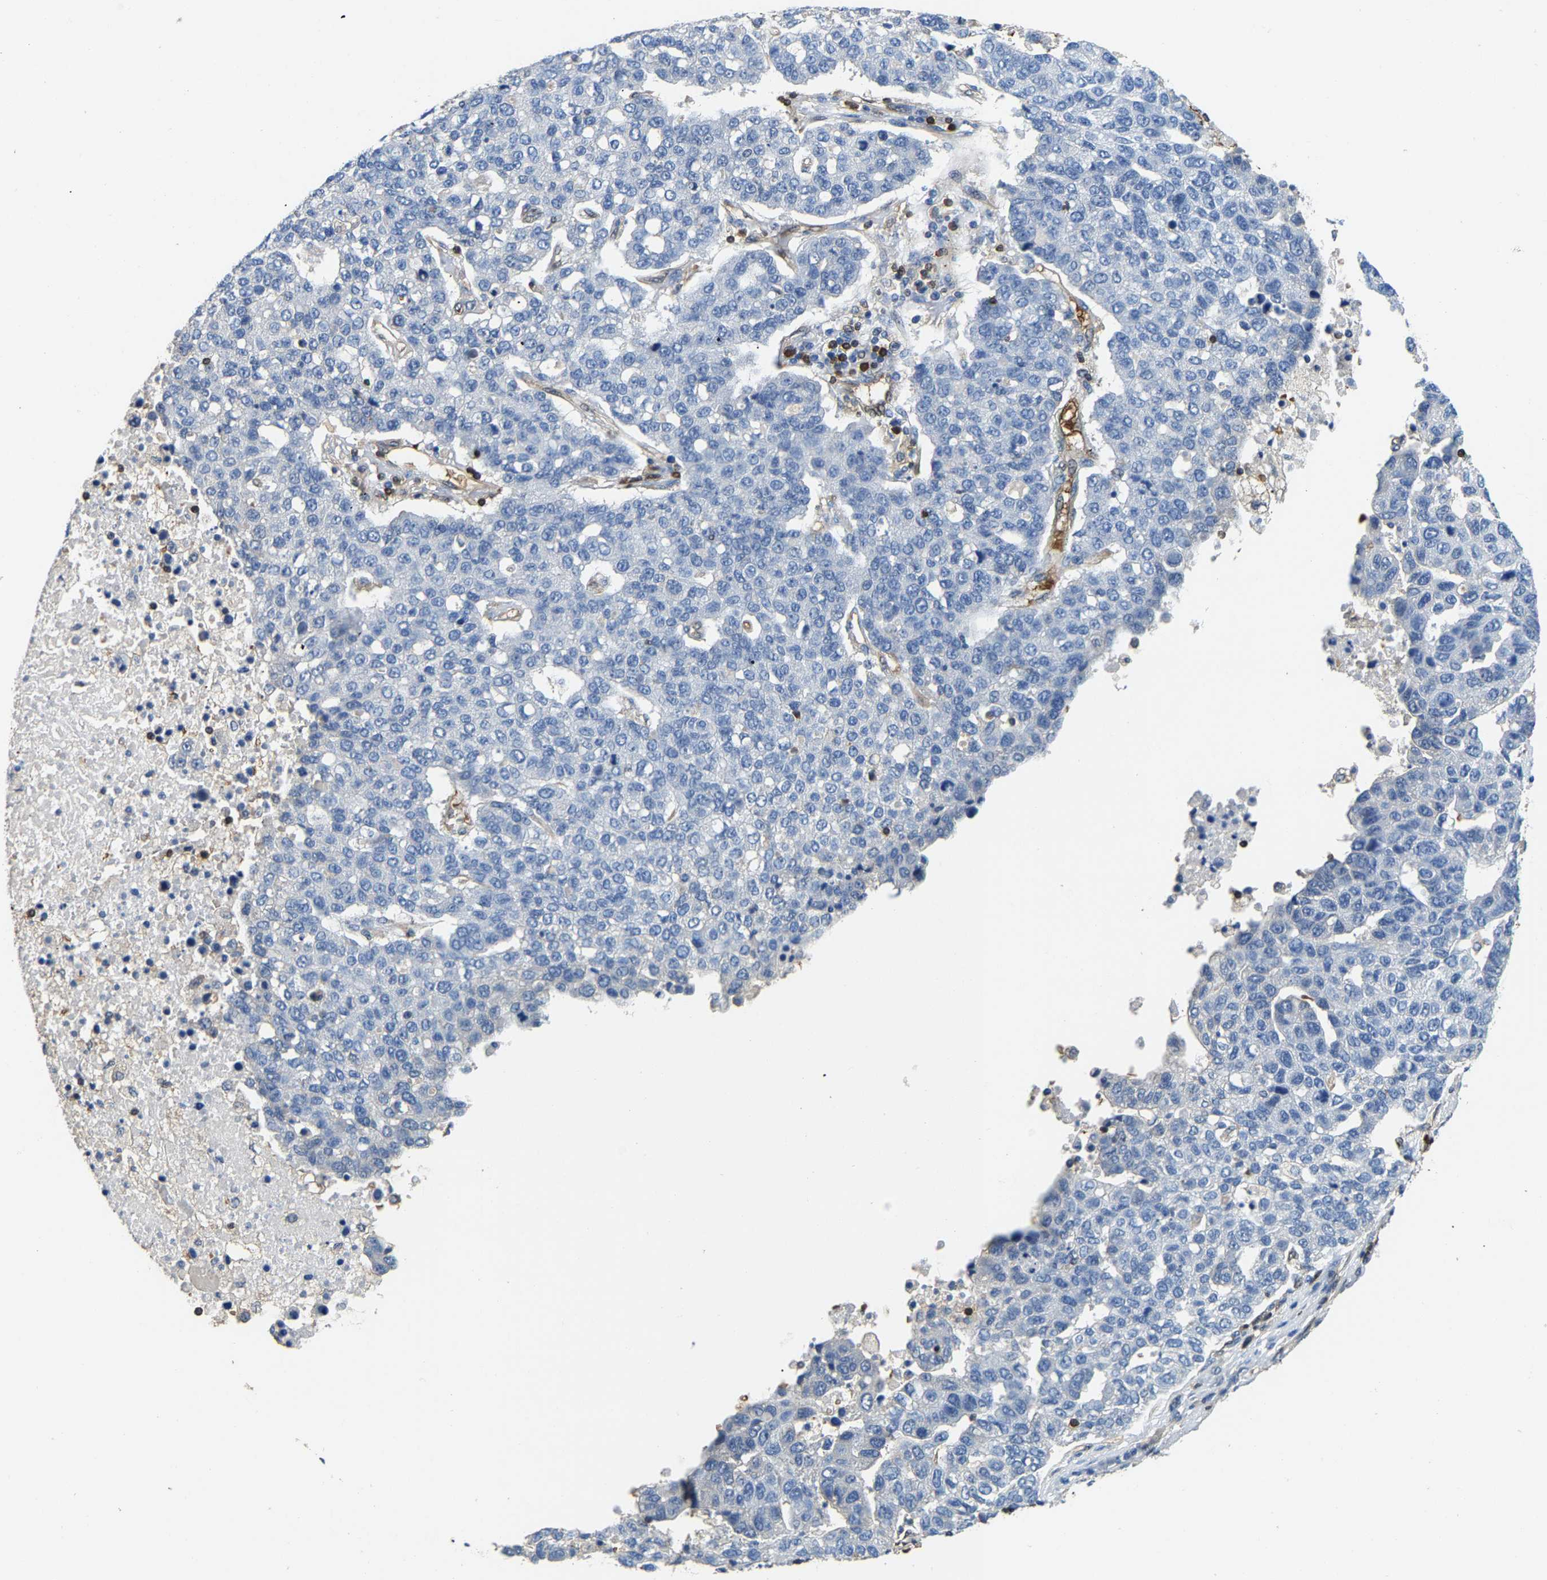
{"staining": {"intensity": "negative", "quantity": "none", "location": "none"}, "tissue": "pancreatic cancer", "cell_type": "Tumor cells", "image_type": "cancer", "snomed": [{"axis": "morphology", "description": "Adenocarcinoma, NOS"}, {"axis": "topography", "description": "Pancreas"}], "caption": "High power microscopy photomicrograph of an immunohistochemistry (IHC) image of pancreatic adenocarcinoma, revealing no significant positivity in tumor cells.", "gene": "GIMAP7", "patient": {"sex": "female", "age": 61}}